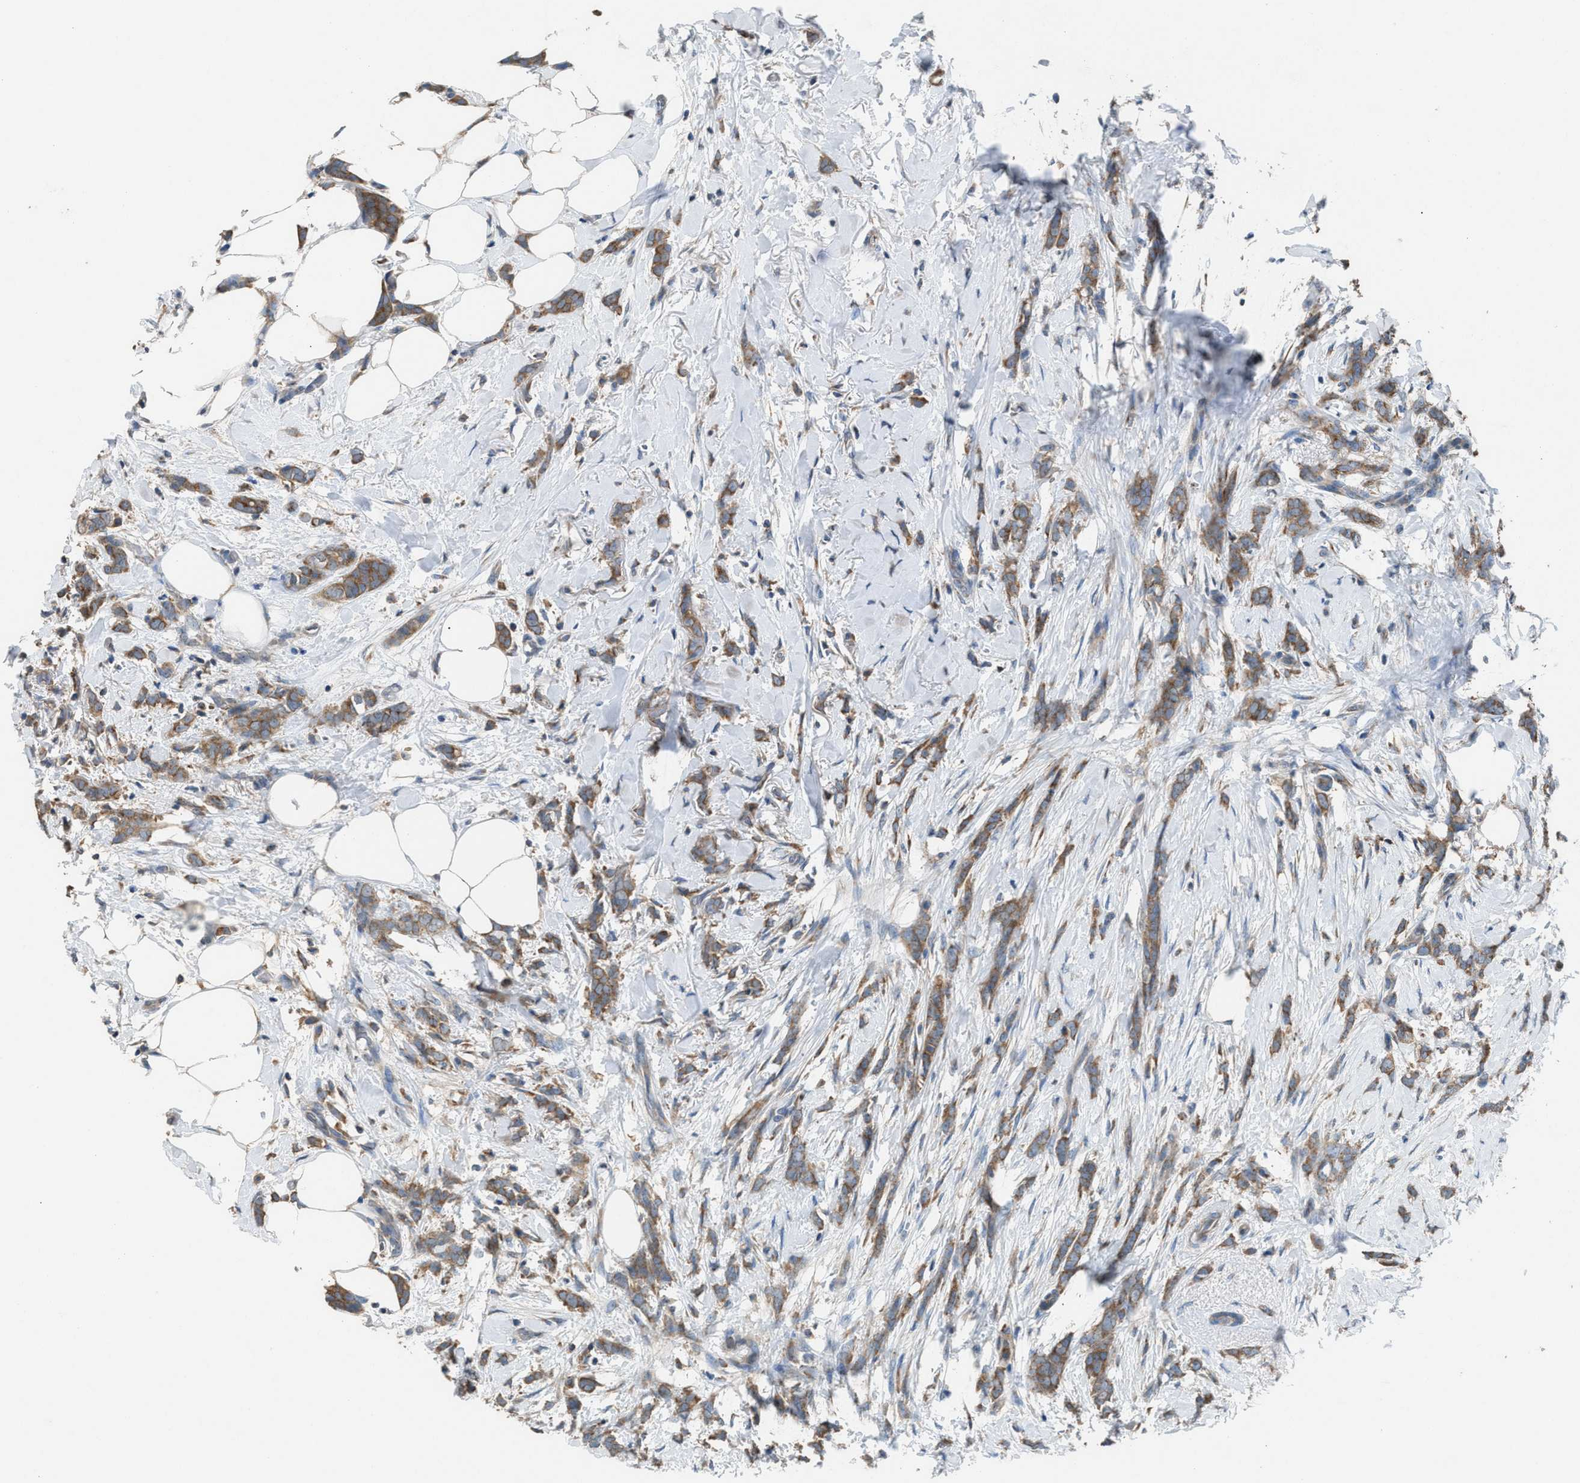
{"staining": {"intensity": "moderate", "quantity": ">75%", "location": "cytoplasmic/membranous"}, "tissue": "breast cancer", "cell_type": "Tumor cells", "image_type": "cancer", "snomed": [{"axis": "morphology", "description": "Lobular carcinoma, in situ"}, {"axis": "morphology", "description": "Lobular carcinoma"}, {"axis": "topography", "description": "Breast"}], "caption": "Protein analysis of breast cancer (lobular carcinoma in situ) tissue reveals moderate cytoplasmic/membranous staining in approximately >75% of tumor cells.", "gene": "TPK1", "patient": {"sex": "female", "age": 41}}